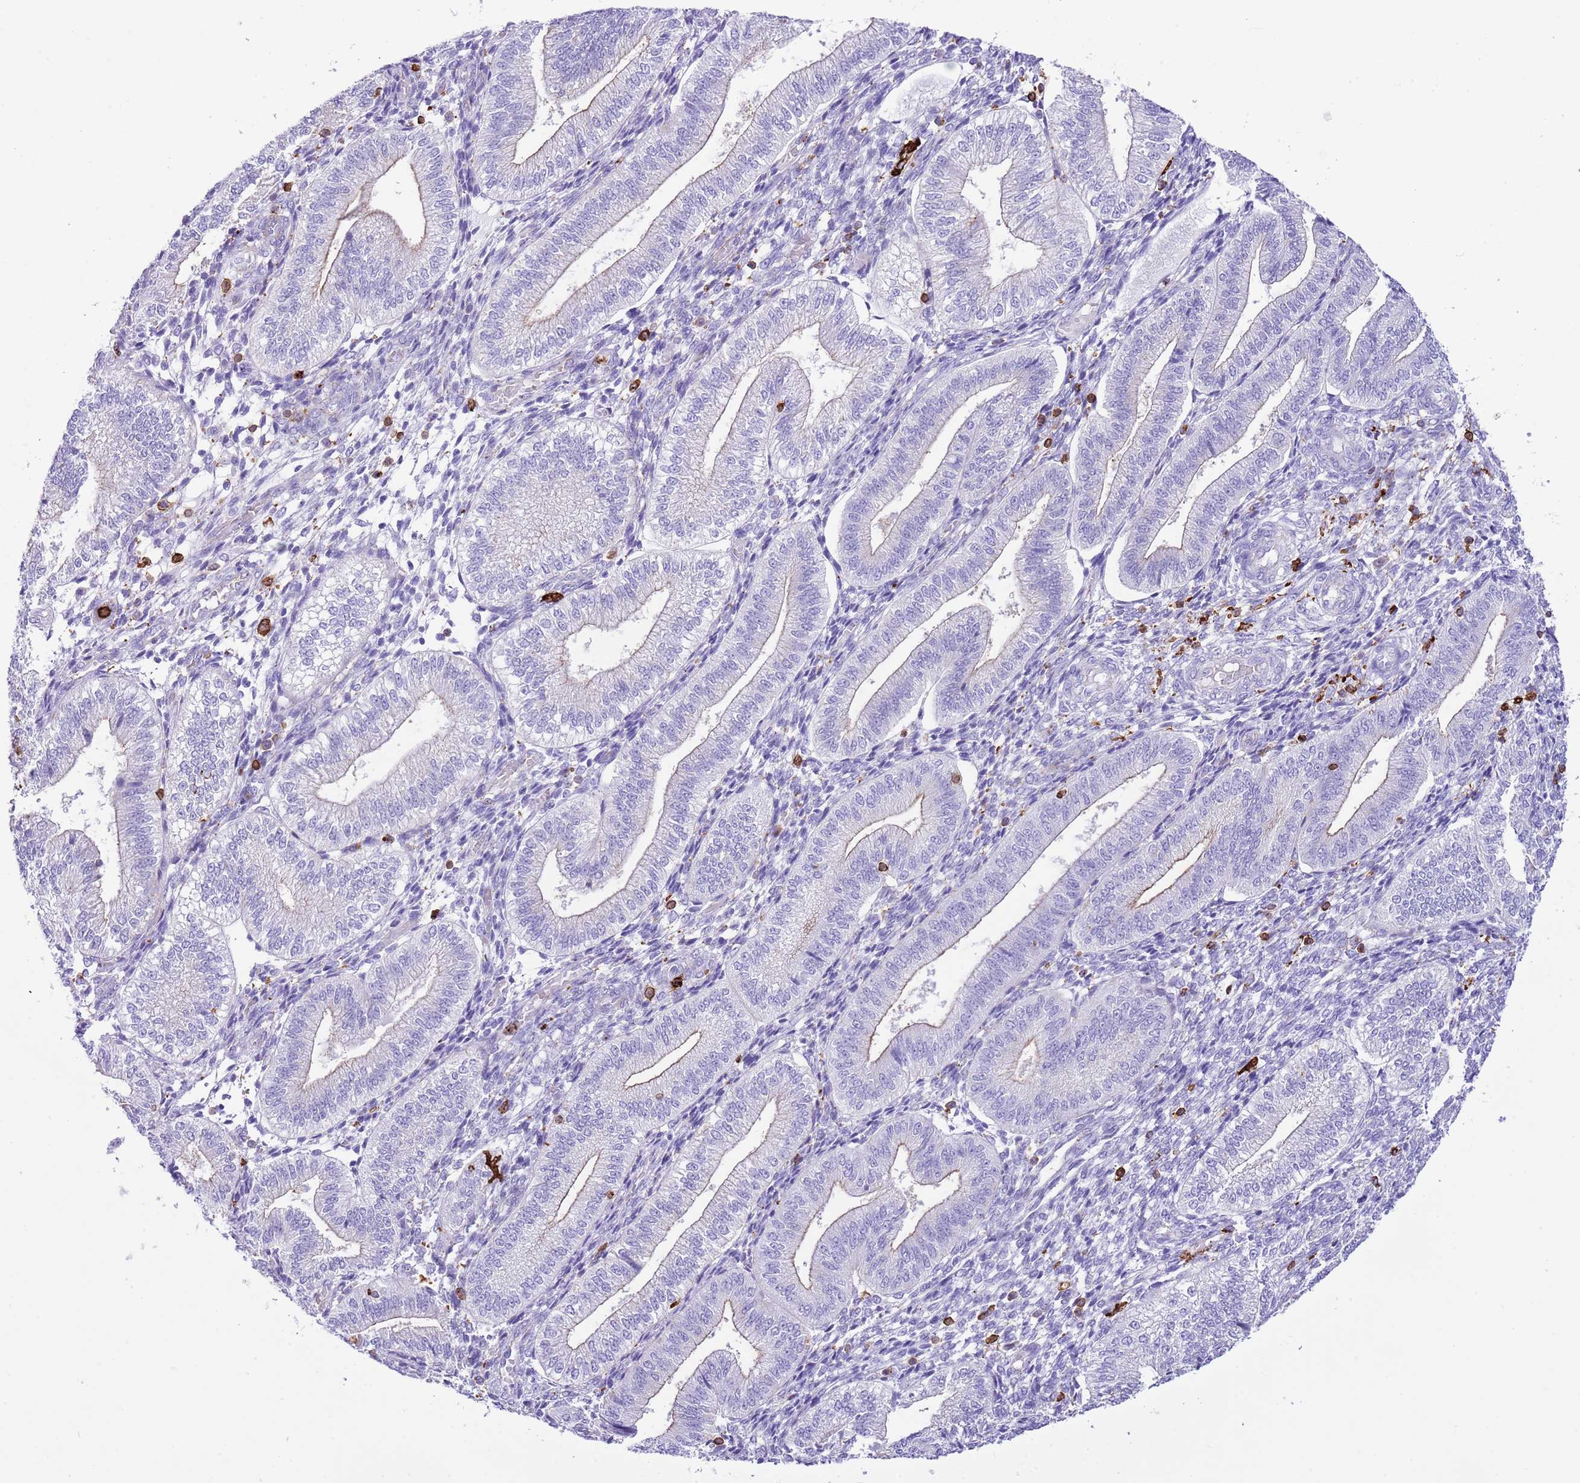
{"staining": {"intensity": "strong", "quantity": "<25%", "location": "cytoplasmic/membranous"}, "tissue": "endometrium", "cell_type": "Cells in endometrial stroma", "image_type": "normal", "snomed": [{"axis": "morphology", "description": "Normal tissue, NOS"}, {"axis": "topography", "description": "Endometrium"}], "caption": "Protein staining shows strong cytoplasmic/membranous expression in approximately <25% of cells in endometrial stroma in normal endometrium.", "gene": "EFHD2", "patient": {"sex": "female", "age": 34}}